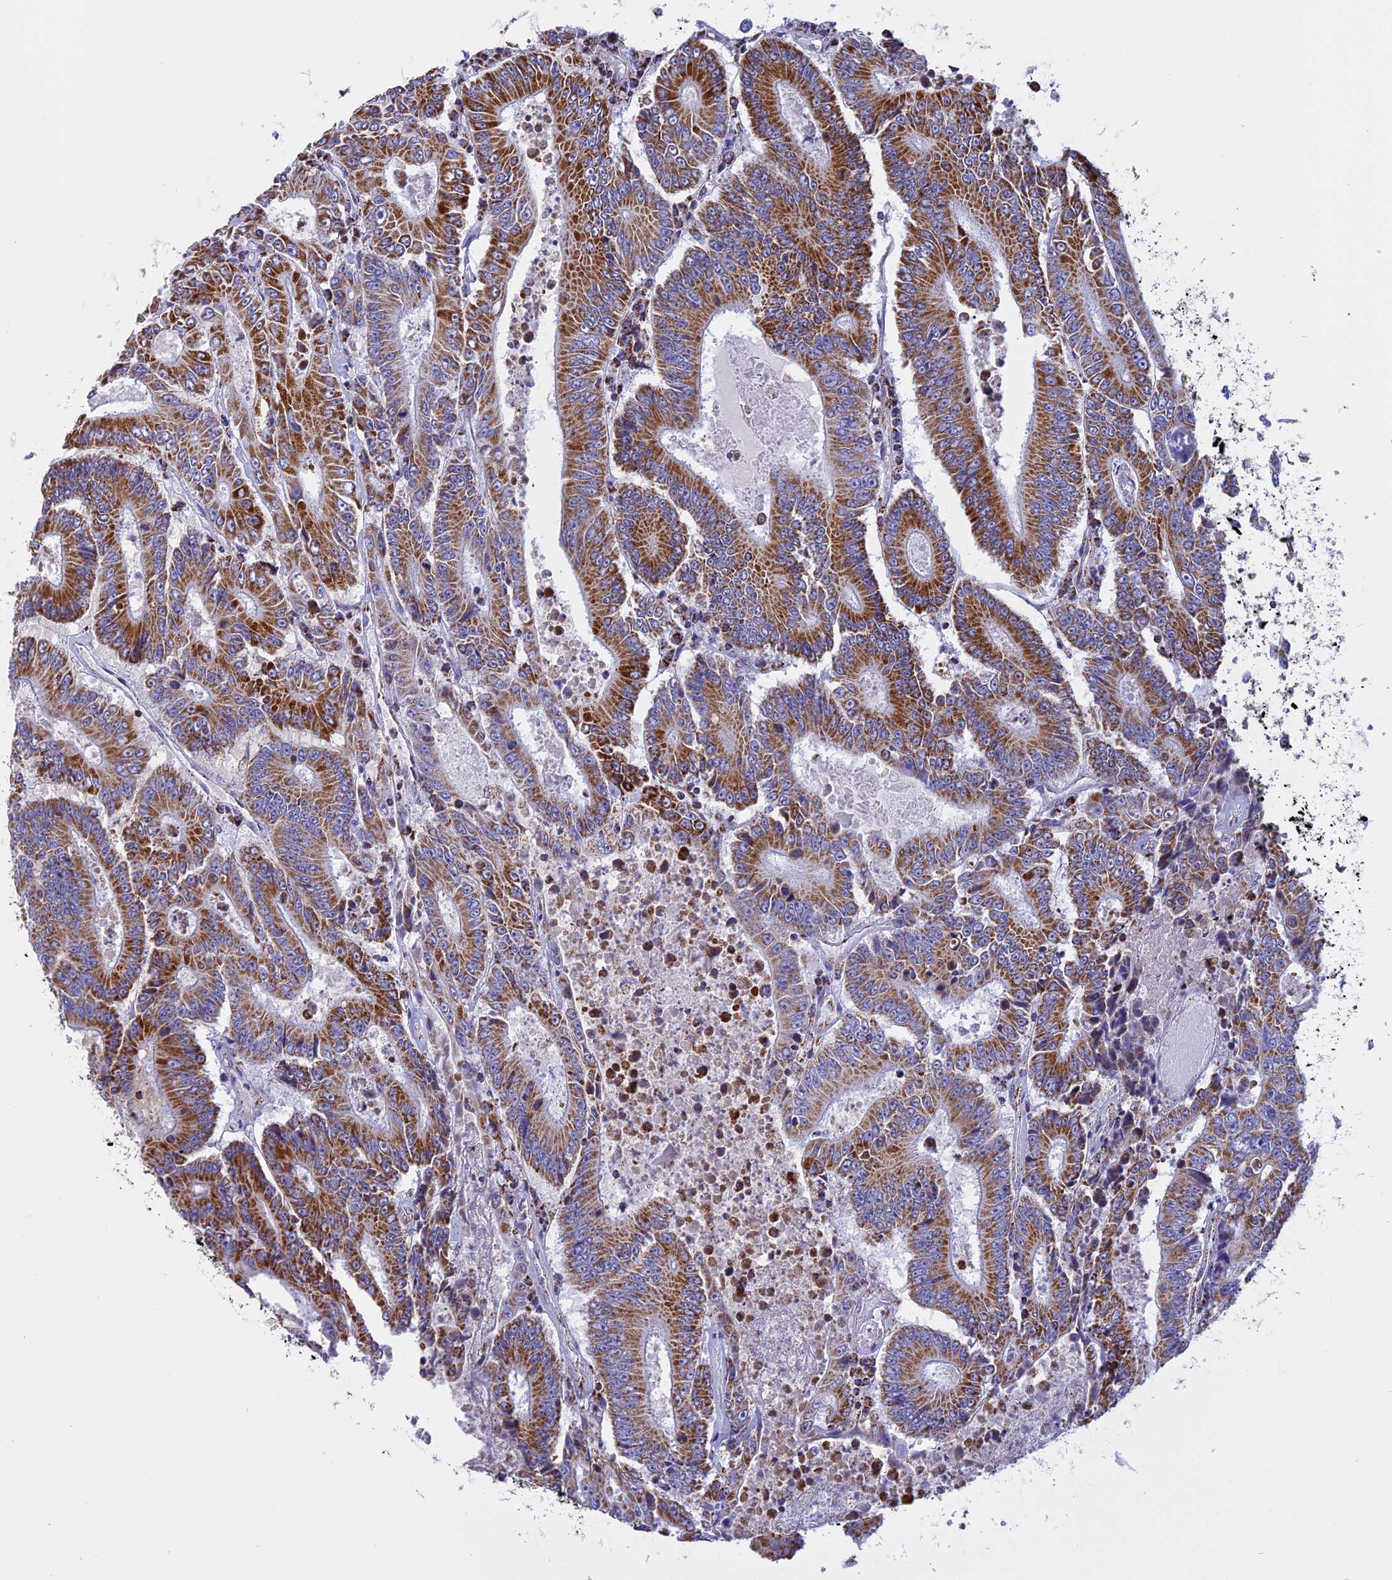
{"staining": {"intensity": "moderate", "quantity": ">75%", "location": "cytoplasmic/membranous"}, "tissue": "colorectal cancer", "cell_type": "Tumor cells", "image_type": "cancer", "snomed": [{"axis": "morphology", "description": "Adenocarcinoma, NOS"}, {"axis": "topography", "description": "Colon"}], "caption": "Human colorectal cancer (adenocarcinoma) stained with a protein marker shows moderate staining in tumor cells.", "gene": "KCNG1", "patient": {"sex": "male", "age": 83}}